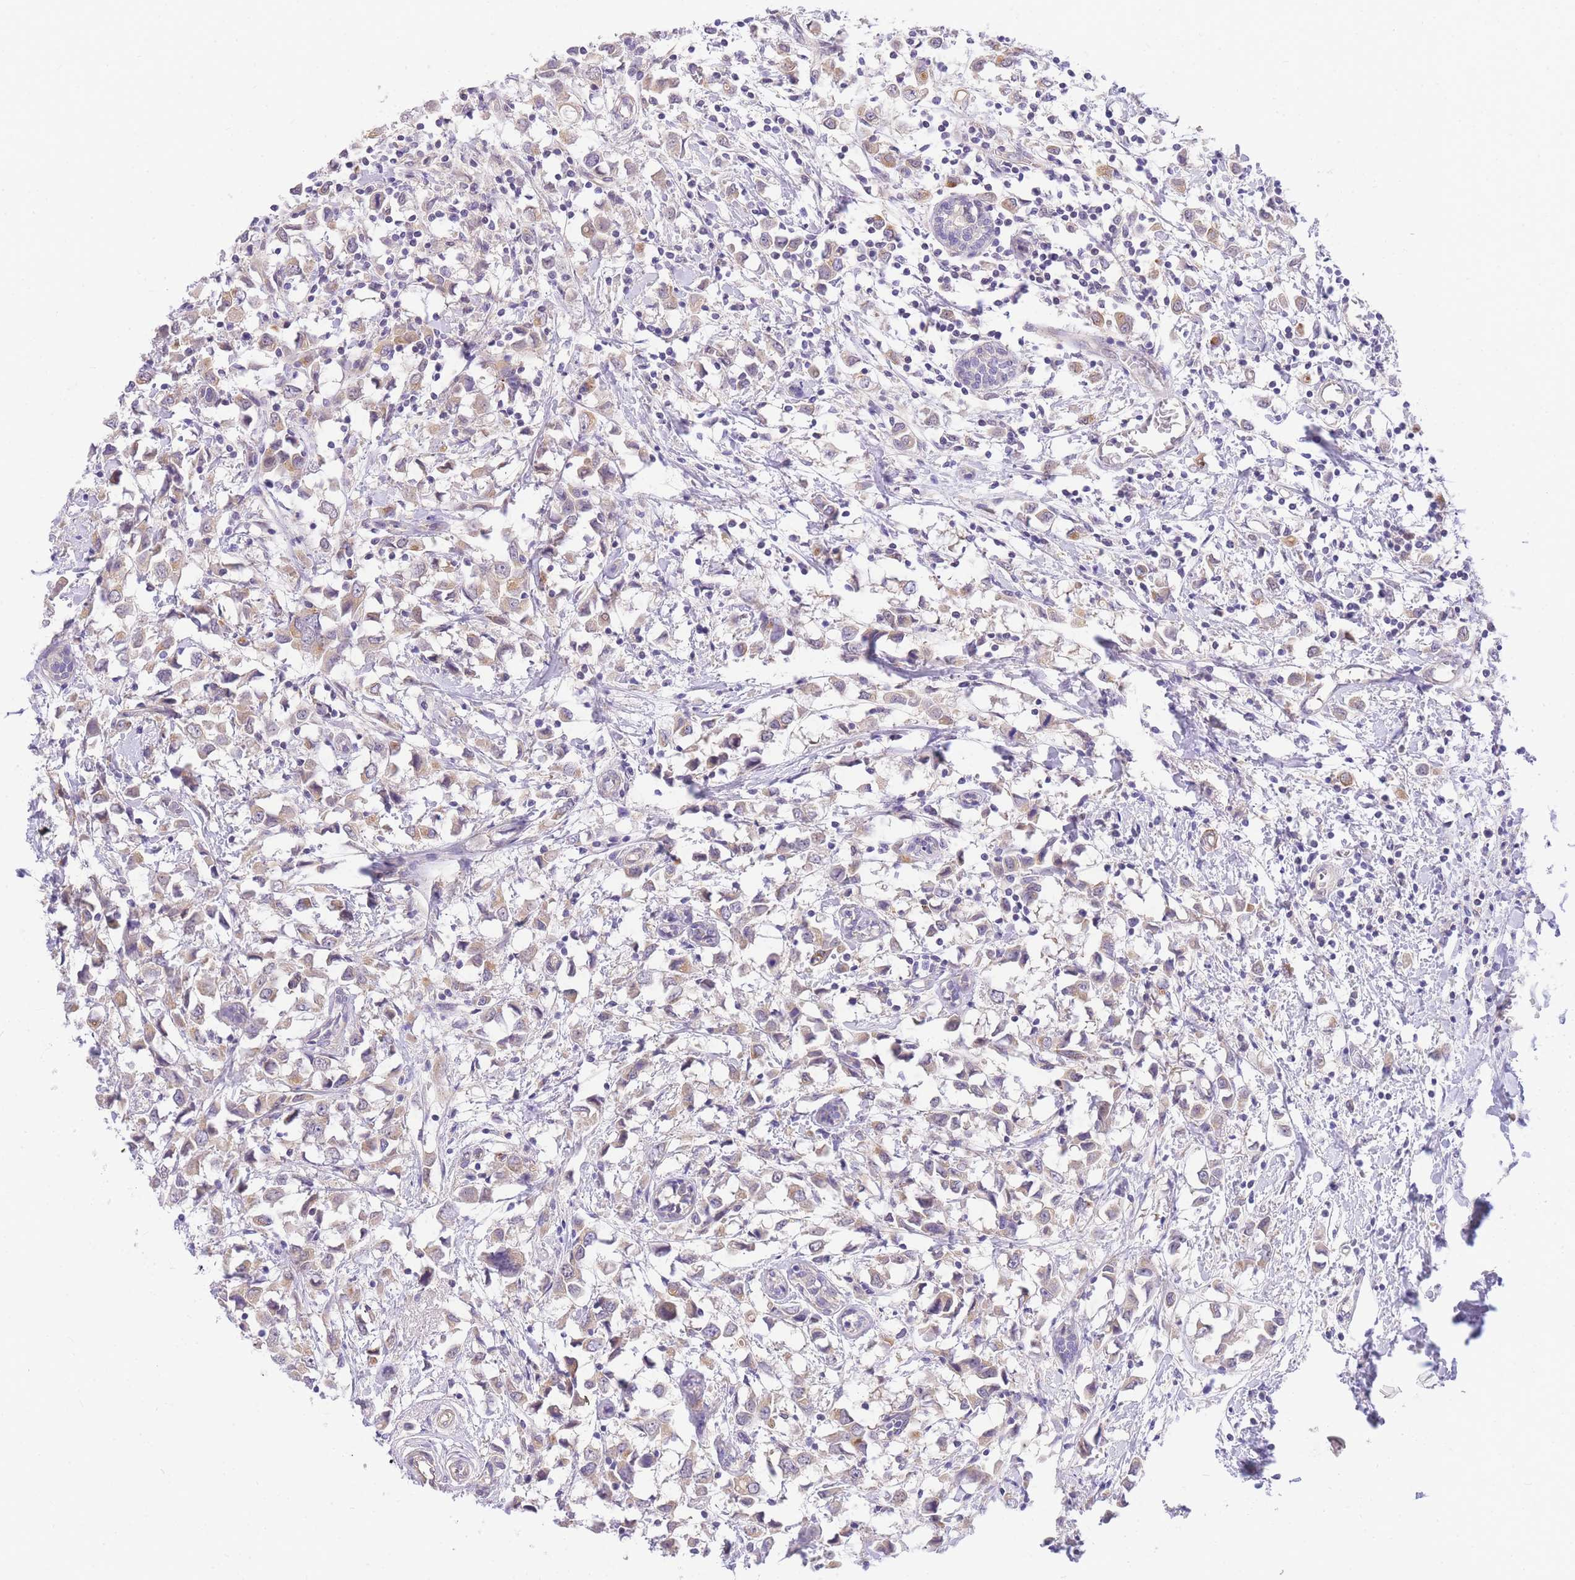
{"staining": {"intensity": "weak", "quantity": ">75%", "location": "cytoplasmic/membranous"}, "tissue": "breast cancer", "cell_type": "Tumor cells", "image_type": "cancer", "snomed": [{"axis": "morphology", "description": "Duct carcinoma"}, {"axis": "topography", "description": "Breast"}], "caption": "This is an image of immunohistochemistry staining of breast cancer, which shows weak positivity in the cytoplasmic/membranous of tumor cells.", "gene": "S100PBP", "patient": {"sex": "female", "age": 61}}